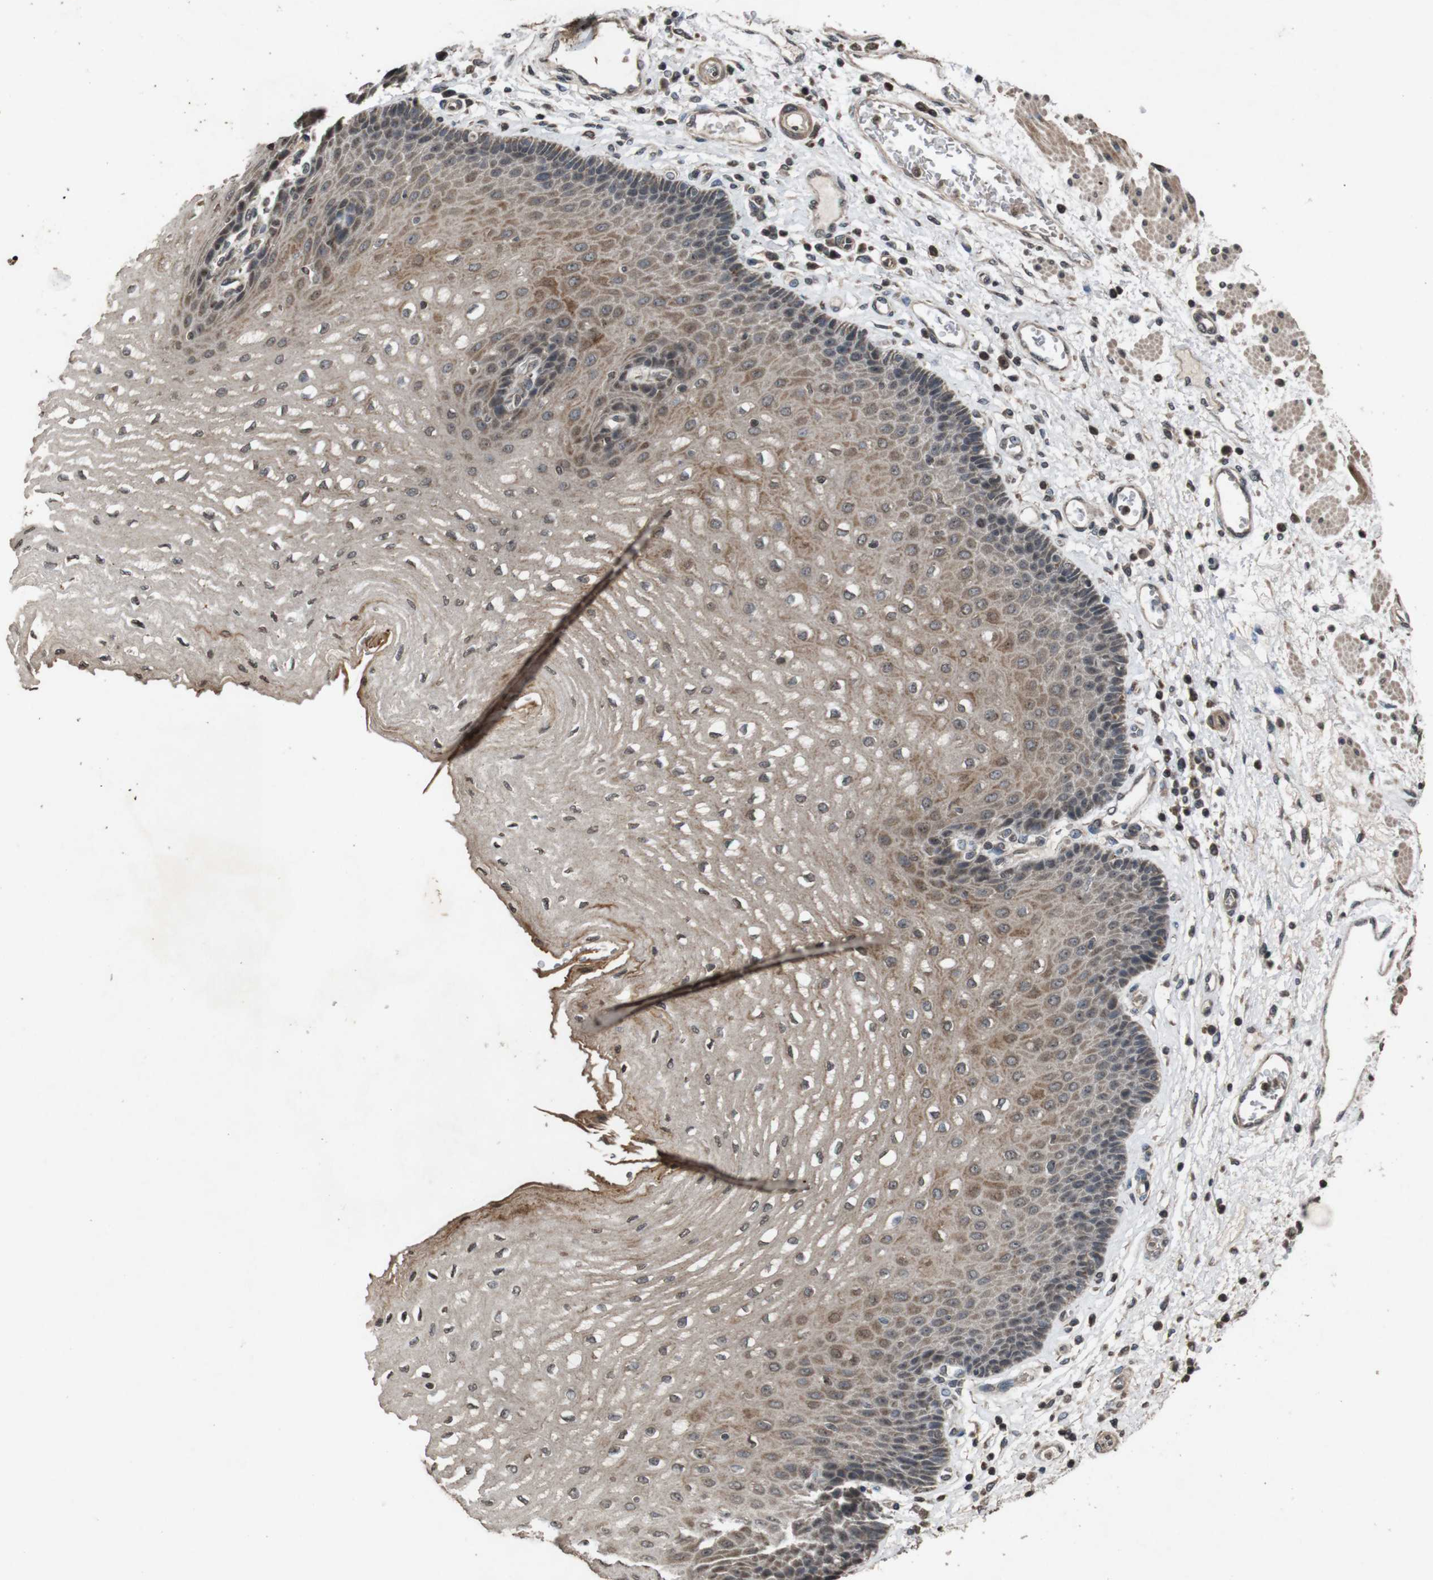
{"staining": {"intensity": "weak", "quantity": ">75%", "location": "cytoplasmic/membranous"}, "tissue": "esophagus", "cell_type": "Squamous epithelial cells", "image_type": "normal", "snomed": [{"axis": "morphology", "description": "Normal tissue, NOS"}, {"axis": "topography", "description": "Esophagus"}], "caption": "This photomicrograph shows immunohistochemistry (IHC) staining of benign esophagus, with low weak cytoplasmic/membranous positivity in about >75% of squamous epithelial cells.", "gene": "SORL1", "patient": {"sex": "male", "age": 54}}